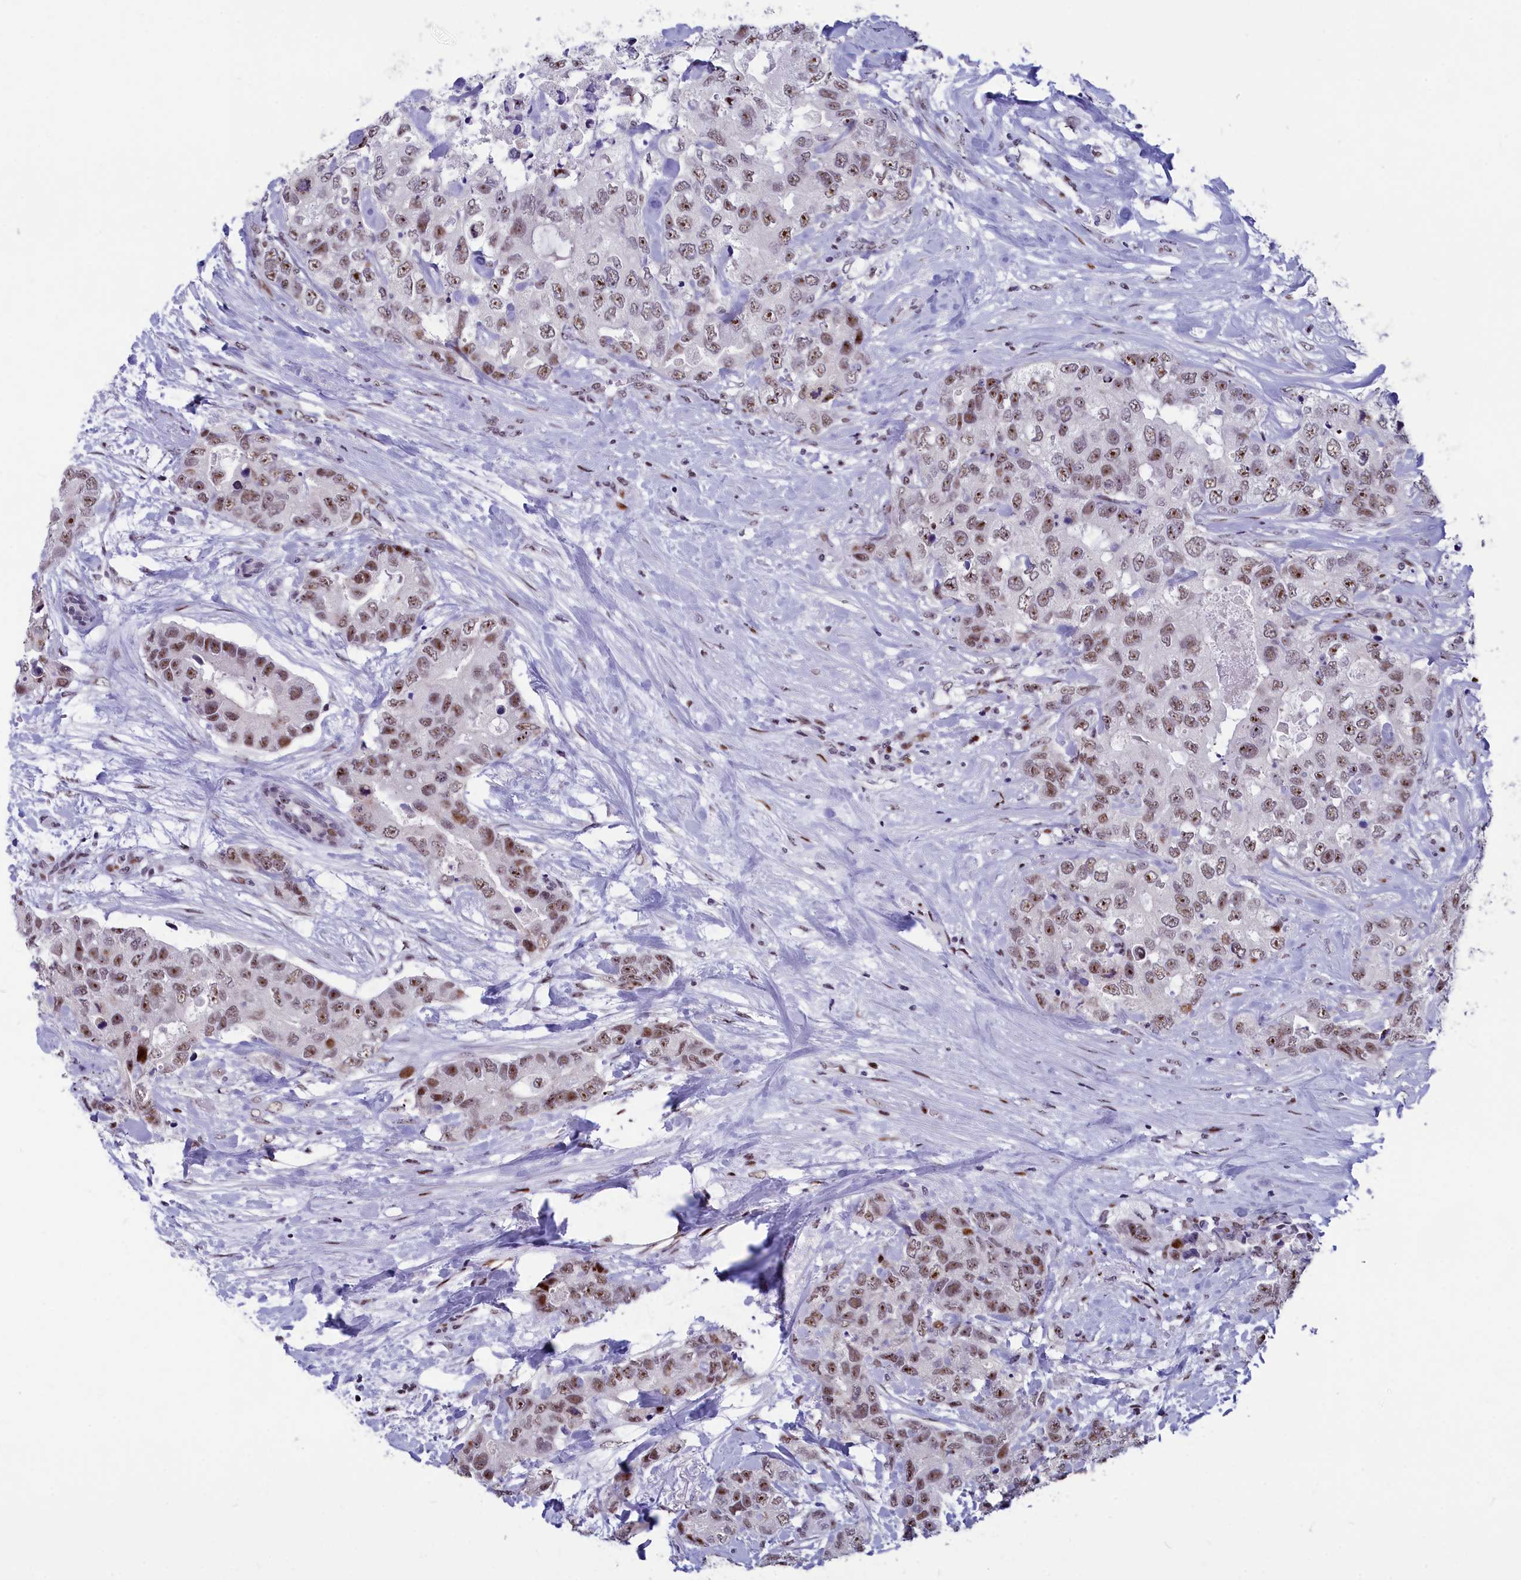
{"staining": {"intensity": "moderate", "quantity": ">75%", "location": "nuclear"}, "tissue": "breast cancer", "cell_type": "Tumor cells", "image_type": "cancer", "snomed": [{"axis": "morphology", "description": "Duct carcinoma"}, {"axis": "topography", "description": "Breast"}], "caption": "Protein expression by IHC displays moderate nuclear expression in approximately >75% of tumor cells in intraductal carcinoma (breast).", "gene": "NSA2", "patient": {"sex": "female", "age": 62}}